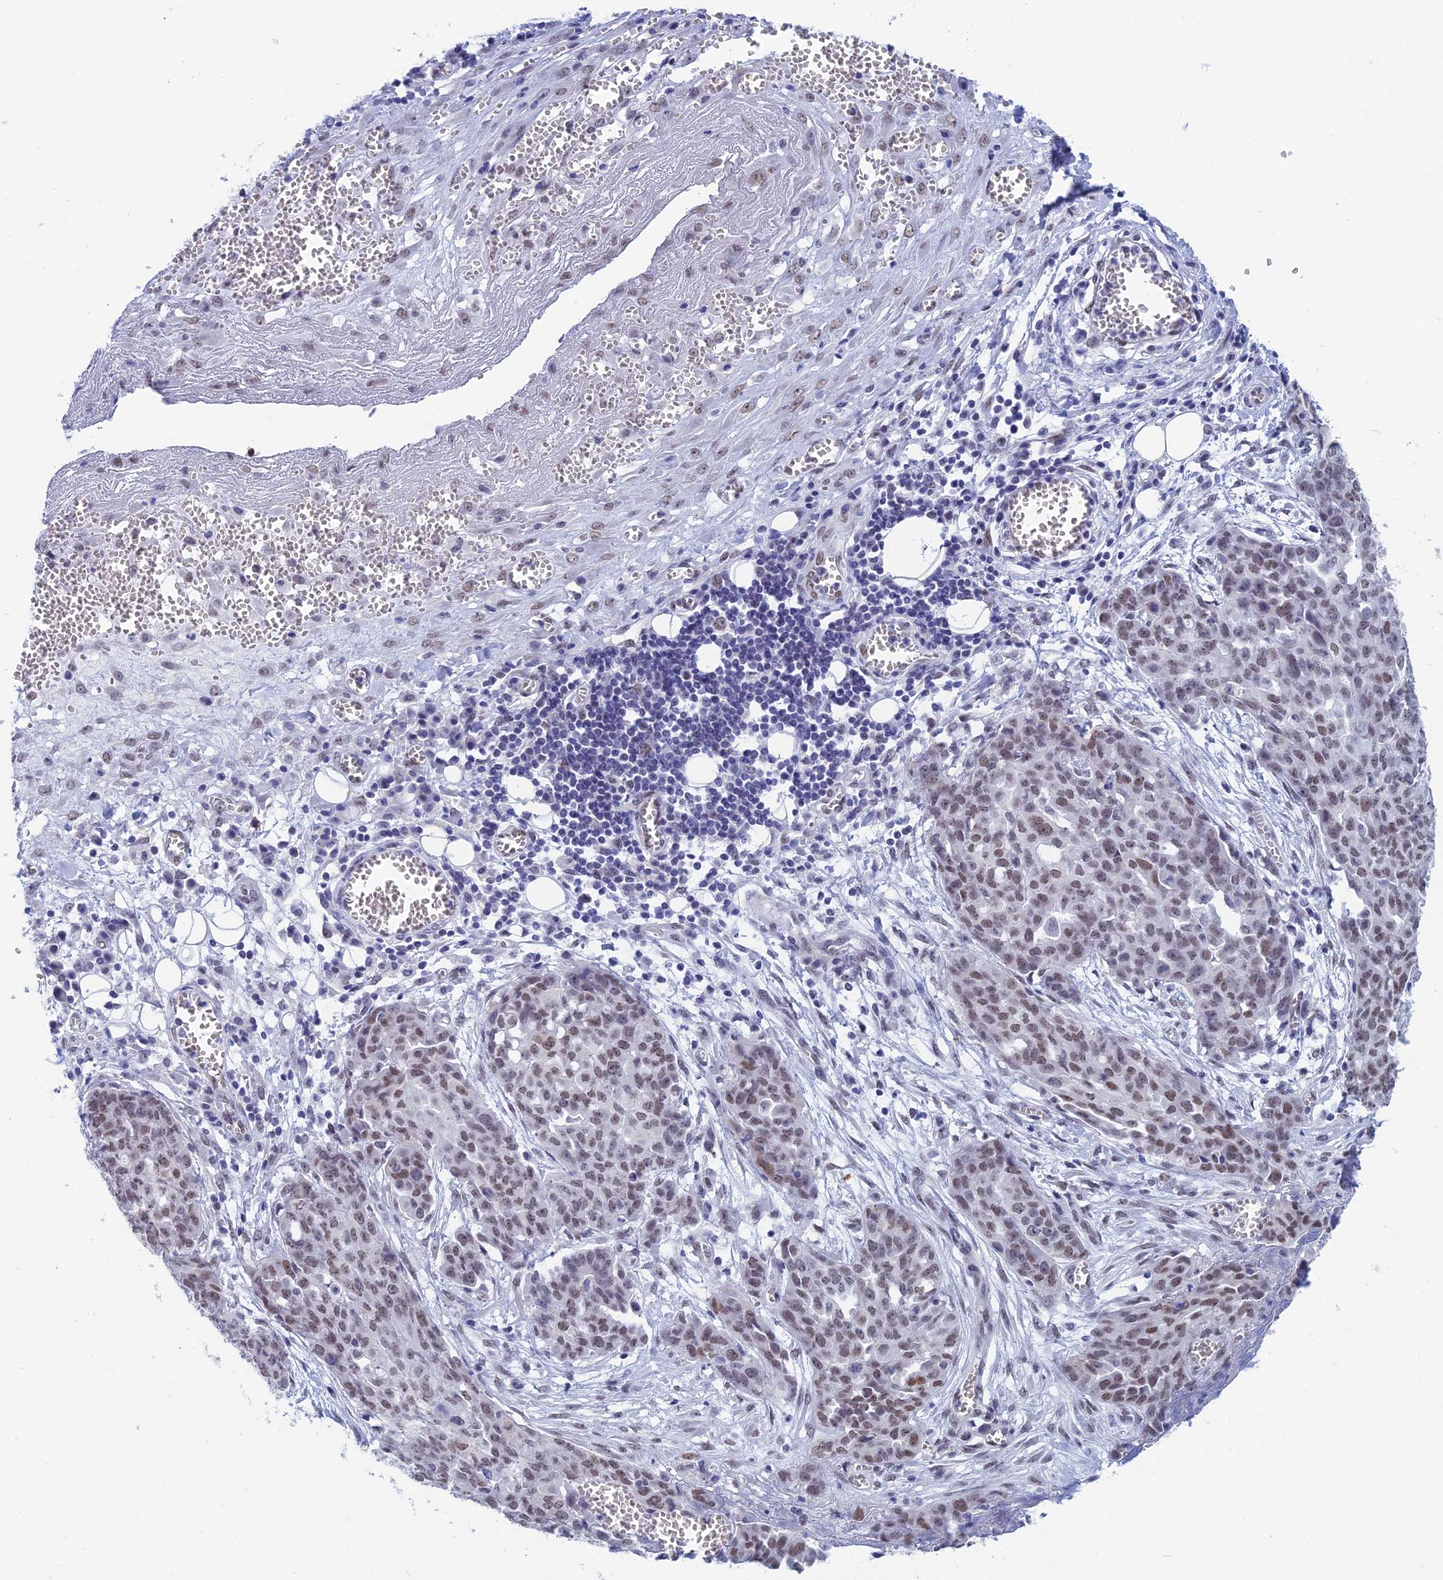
{"staining": {"intensity": "weak", "quantity": ">75%", "location": "nuclear"}, "tissue": "ovarian cancer", "cell_type": "Tumor cells", "image_type": "cancer", "snomed": [{"axis": "morphology", "description": "Cystadenocarcinoma, serous, NOS"}, {"axis": "topography", "description": "Soft tissue"}, {"axis": "topography", "description": "Ovary"}], "caption": "Approximately >75% of tumor cells in ovarian serous cystadenocarcinoma reveal weak nuclear protein staining as visualized by brown immunohistochemical staining.", "gene": "NABP2", "patient": {"sex": "female", "age": 57}}